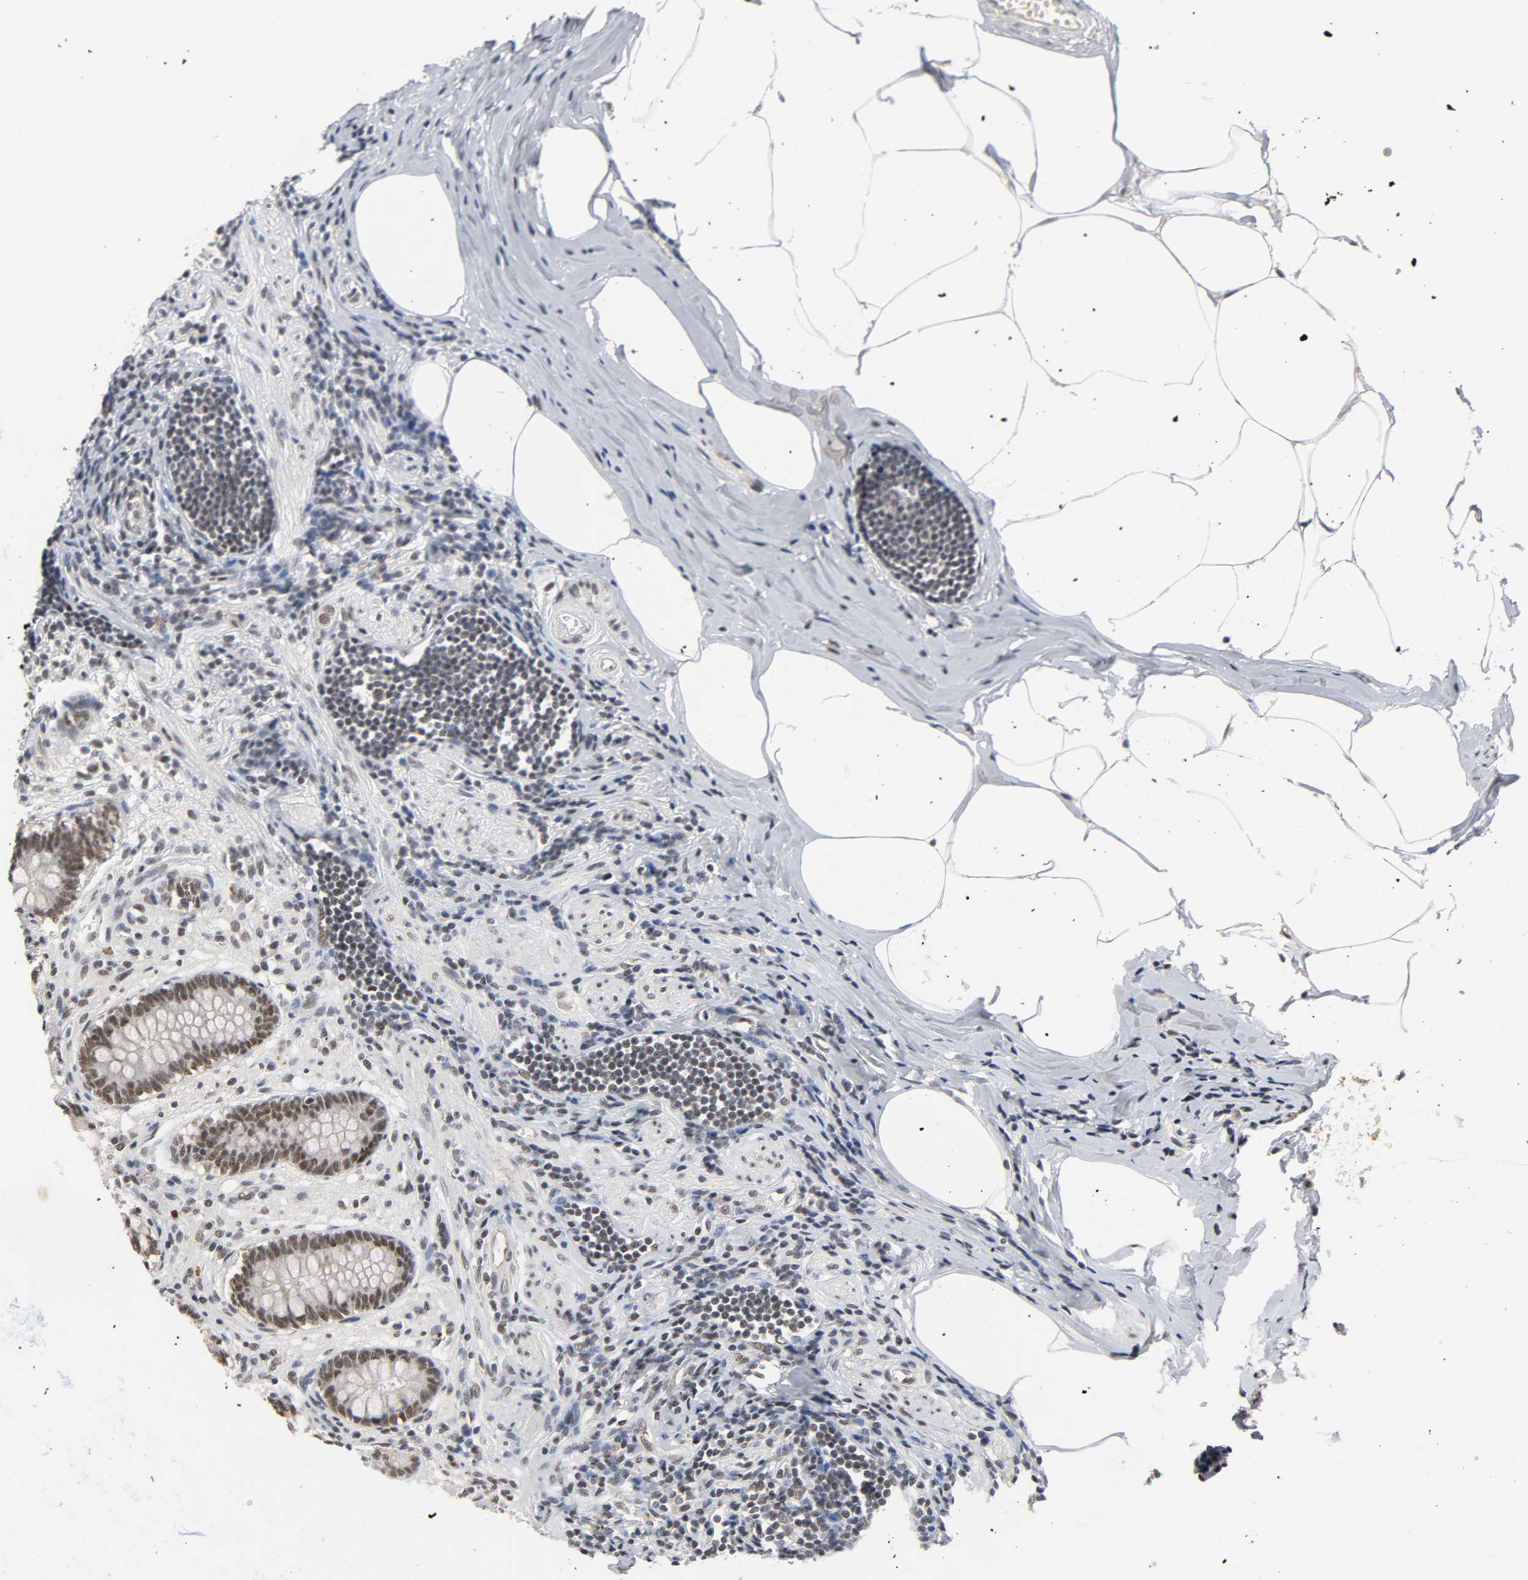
{"staining": {"intensity": "moderate", "quantity": ">75%", "location": "nuclear"}, "tissue": "appendix", "cell_type": "Glandular cells", "image_type": "normal", "snomed": [{"axis": "morphology", "description": "Normal tissue, NOS"}, {"axis": "topography", "description": "Appendix"}], "caption": "Protein staining of benign appendix shows moderate nuclear expression in approximately >75% of glandular cells. (Stains: DAB (3,3'-diaminobenzidine) in brown, nuclei in blue, Microscopy: brightfield microscopy at high magnification).", "gene": "NCOA6", "patient": {"sex": "female", "age": 50}}